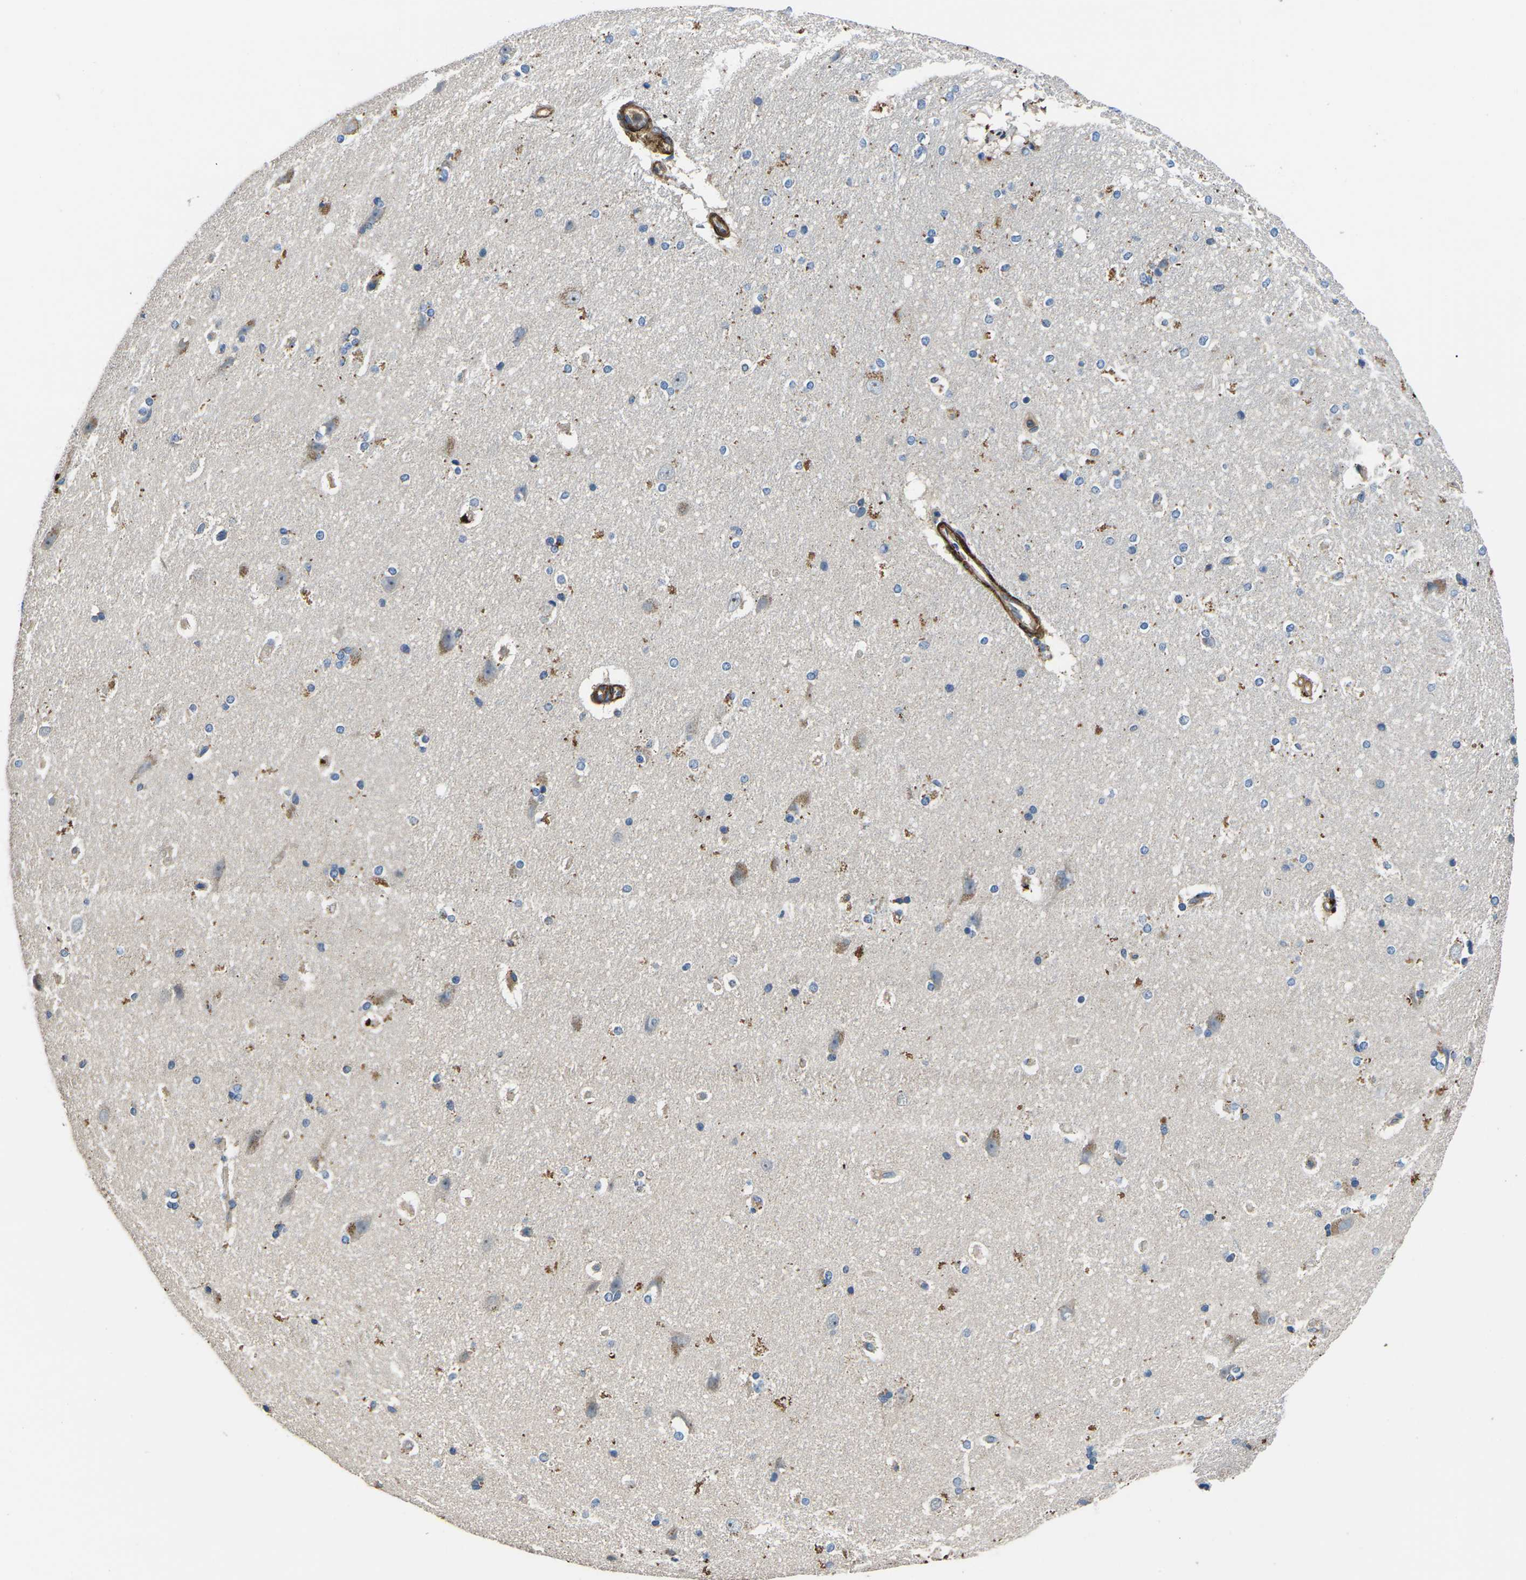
{"staining": {"intensity": "weak", "quantity": "<25%", "location": "cytoplasmic/membranous"}, "tissue": "hippocampus", "cell_type": "Glial cells", "image_type": "normal", "snomed": [{"axis": "morphology", "description": "Normal tissue, NOS"}, {"axis": "topography", "description": "Hippocampus"}], "caption": "This is a photomicrograph of IHC staining of normal hippocampus, which shows no positivity in glial cells.", "gene": "KCNJ15", "patient": {"sex": "female", "age": 19}}